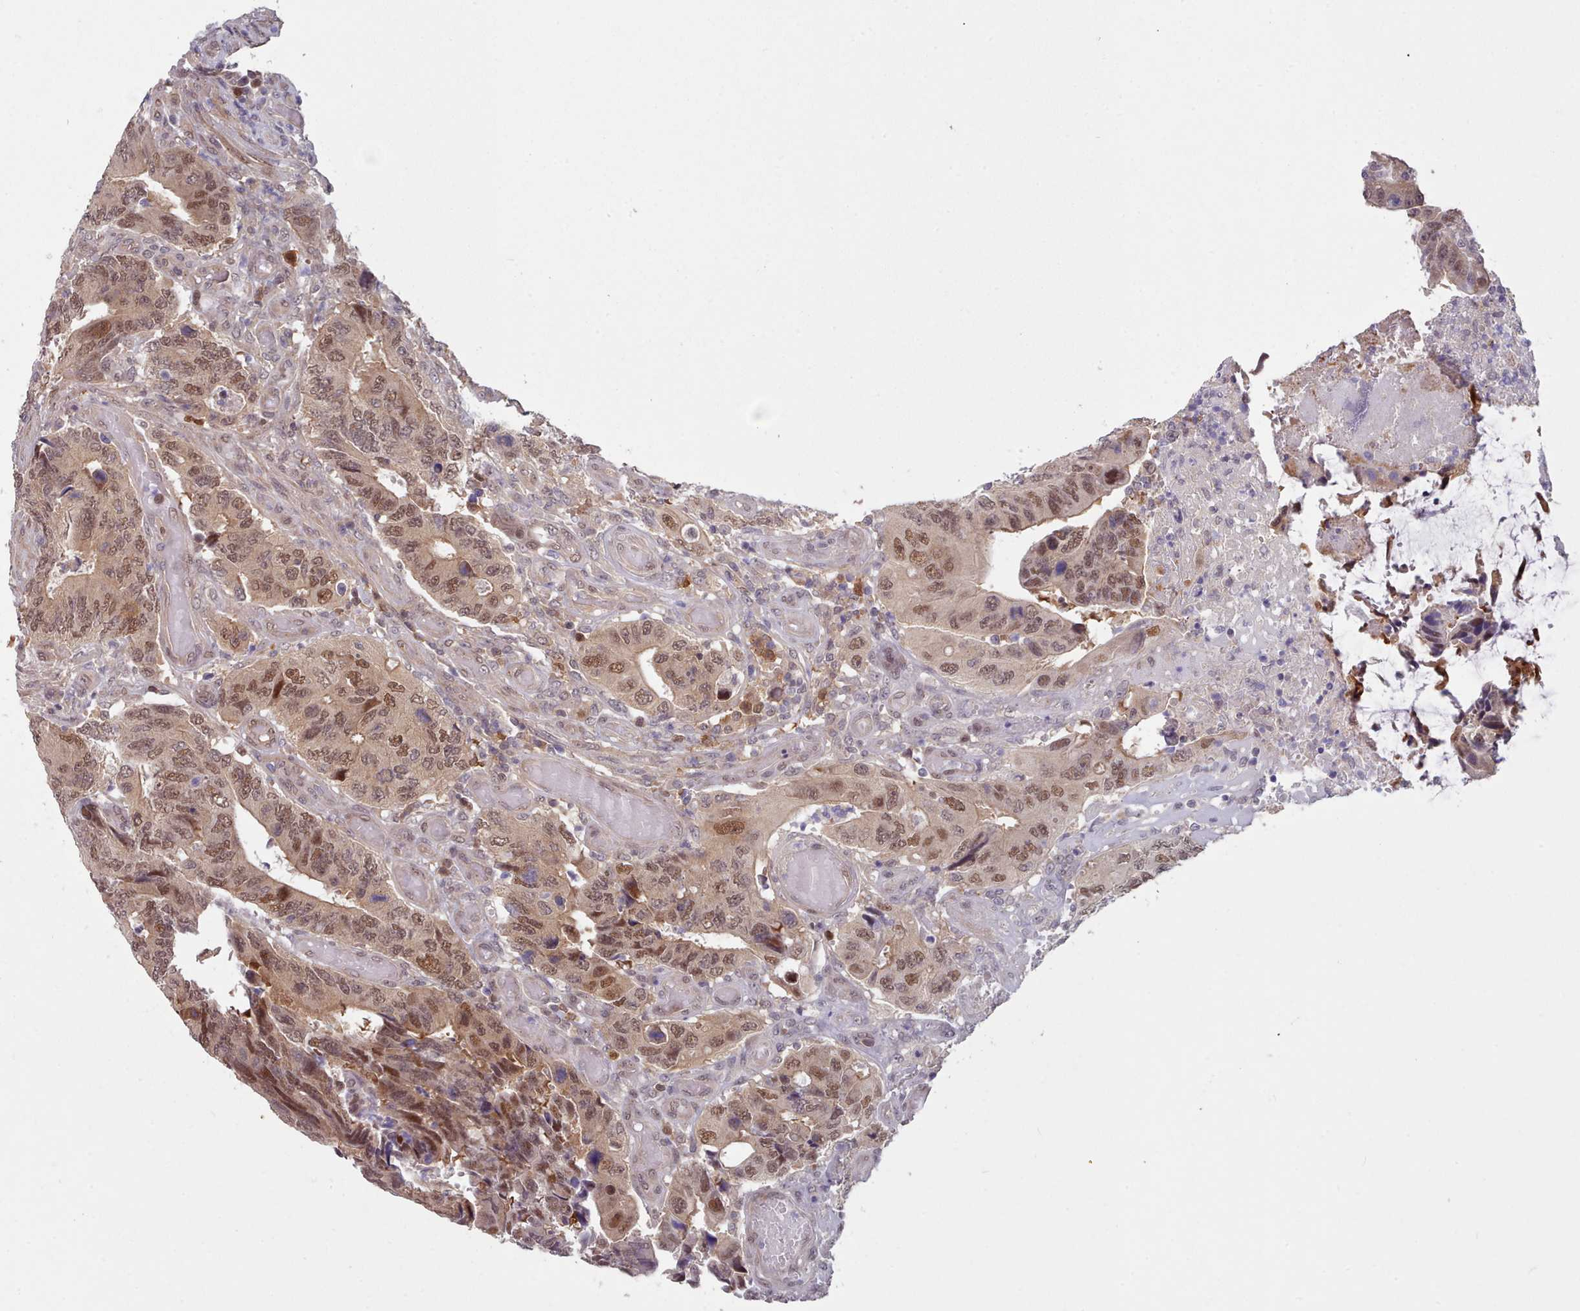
{"staining": {"intensity": "moderate", "quantity": ">75%", "location": "cytoplasmic/membranous,nuclear"}, "tissue": "colorectal cancer", "cell_type": "Tumor cells", "image_type": "cancer", "snomed": [{"axis": "morphology", "description": "Adenocarcinoma, NOS"}, {"axis": "topography", "description": "Colon"}], "caption": "Colorectal cancer (adenocarcinoma) stained for a protein reveals moderate cytoplasmic/membranous and nuclear positivity in tumor cells.", "gene": "CES3", "patient": {"sex": "male", "age": 87}}